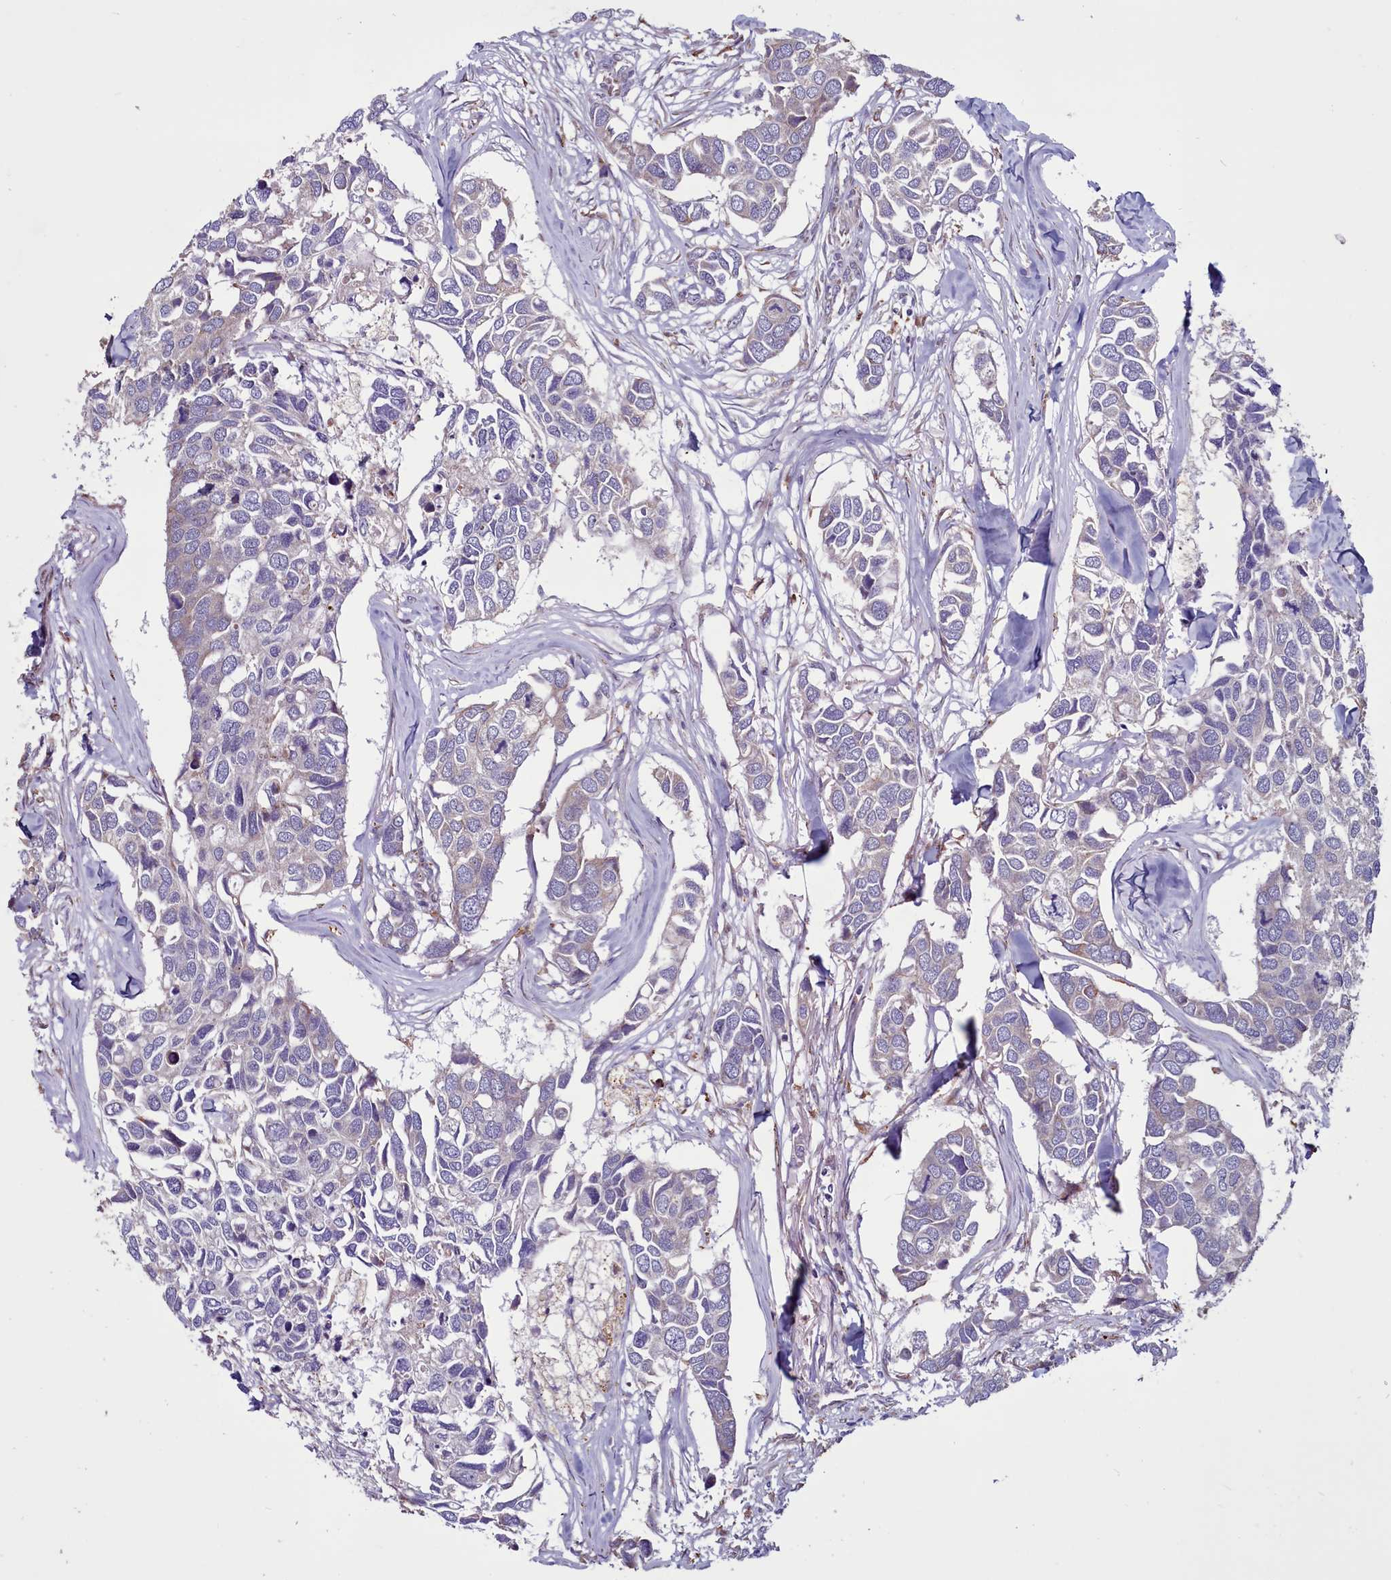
{"staining": {"intensity": "negative", "quantity": "none", "location": "none"}, "tissue": "breast cancer", "cell_type": "Tumor cells", "image_type": "cancer", "snomed": [{"axis": "morphology", "description": "Duct carcinoma"}, {"axis": "topography", "description": "Breast"}], "caption": "Tumor cells show no significant staining in breast cancer.", "gene": "MCRIP1", "patient": {"sex": "female", "age": 83}}